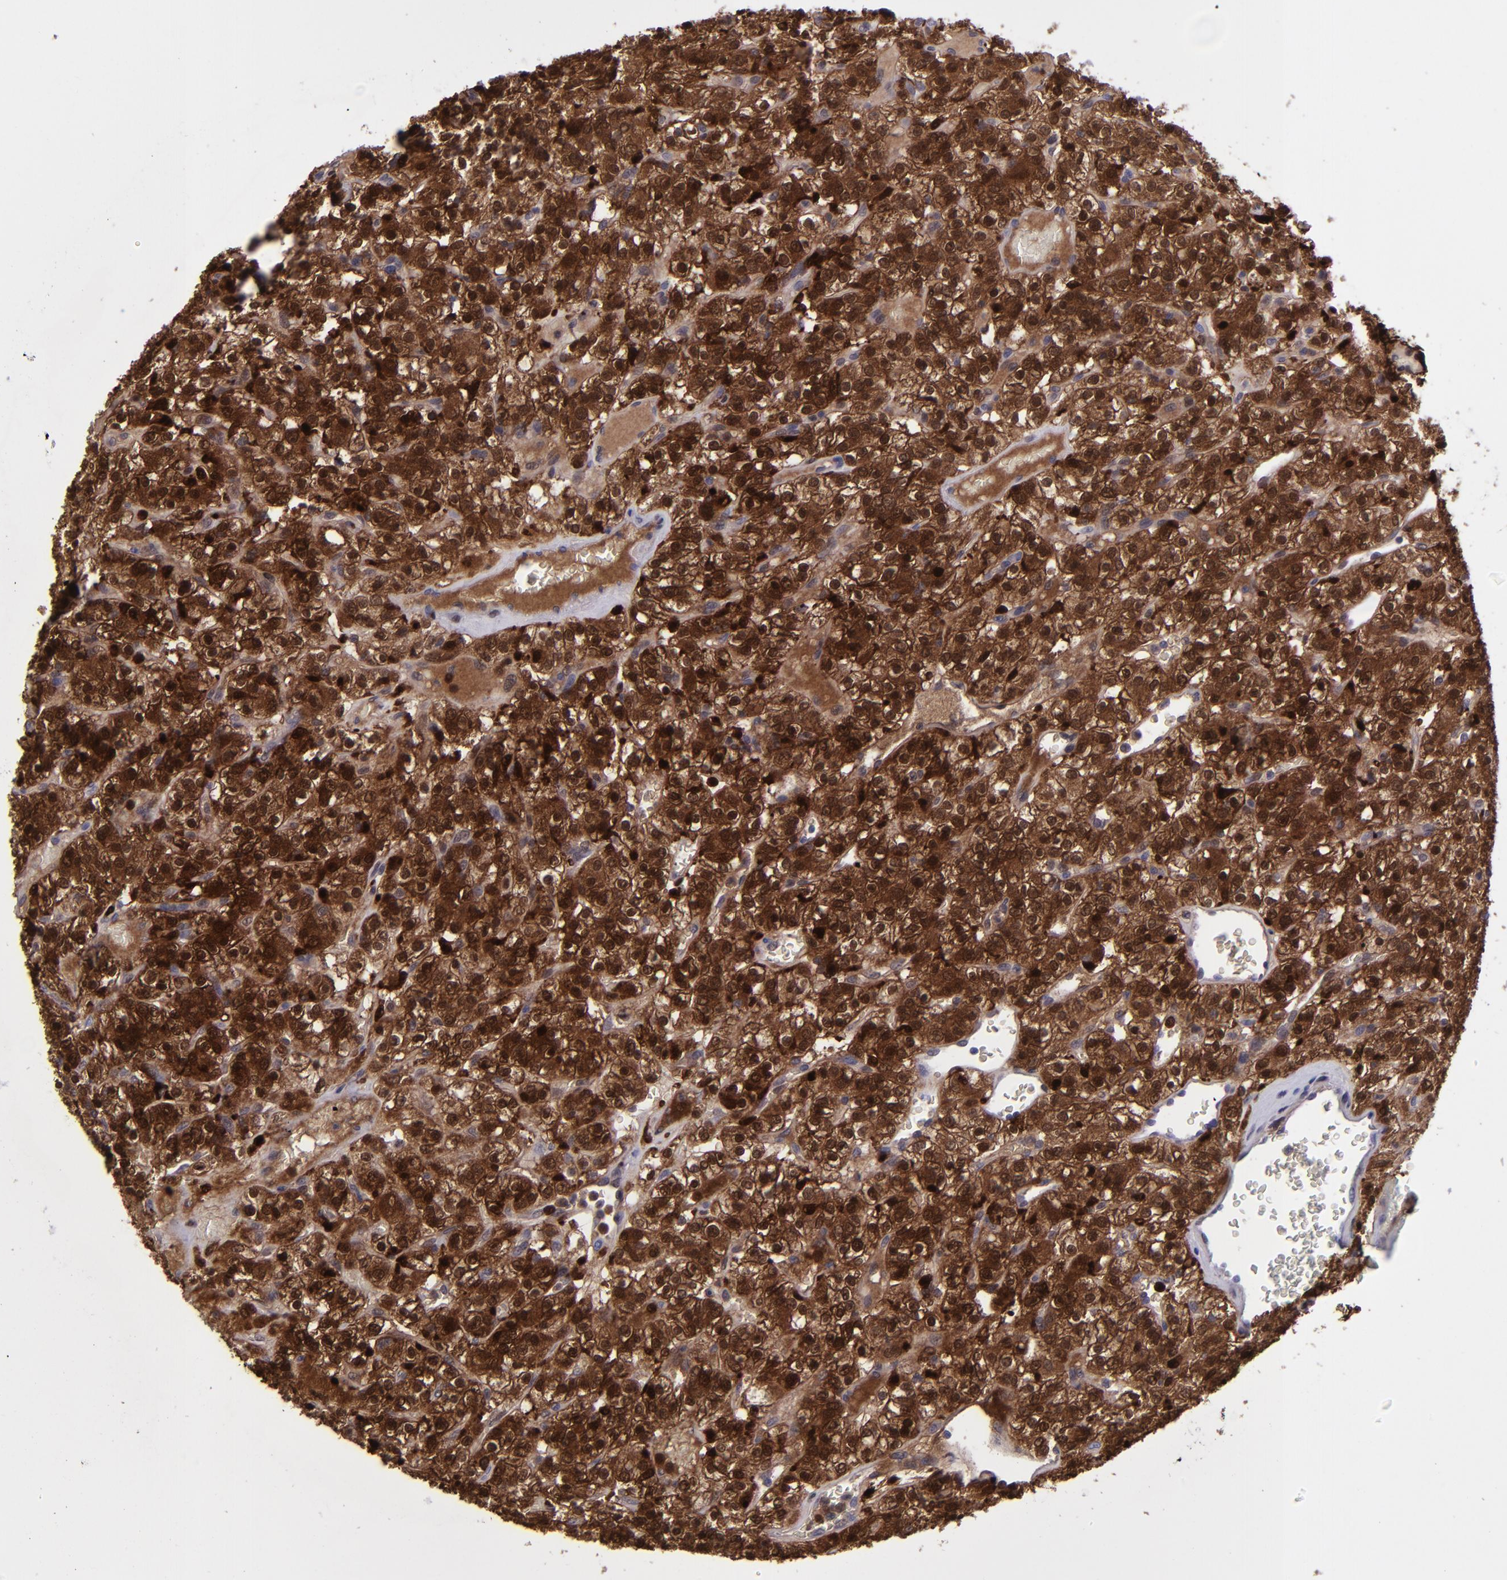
{"staining": {"intensity": "strong", "quantity": ">75%", "location": "cytoplasmic/membranous,nuclear"}, "tissue": "renal cancer", "cell_type": "Tumor cells", "image_type": "cancer", "snomed": [{"axis": "morphology", "description": "Normal tissue, NOS"}, {"axis": "morphology", "description": "Adenocarcinoma, NOS"}, {"axis": "topography", "description": "Kidney"}], "caption": "A high amount of strong cytoplasmic/membranous and nuclear staining is appreciated in about >75% of tumor cells in renal adenocarcinoma tissue.", "gene": "TYMP", "patient": {"sex": "female", "age": 72}}